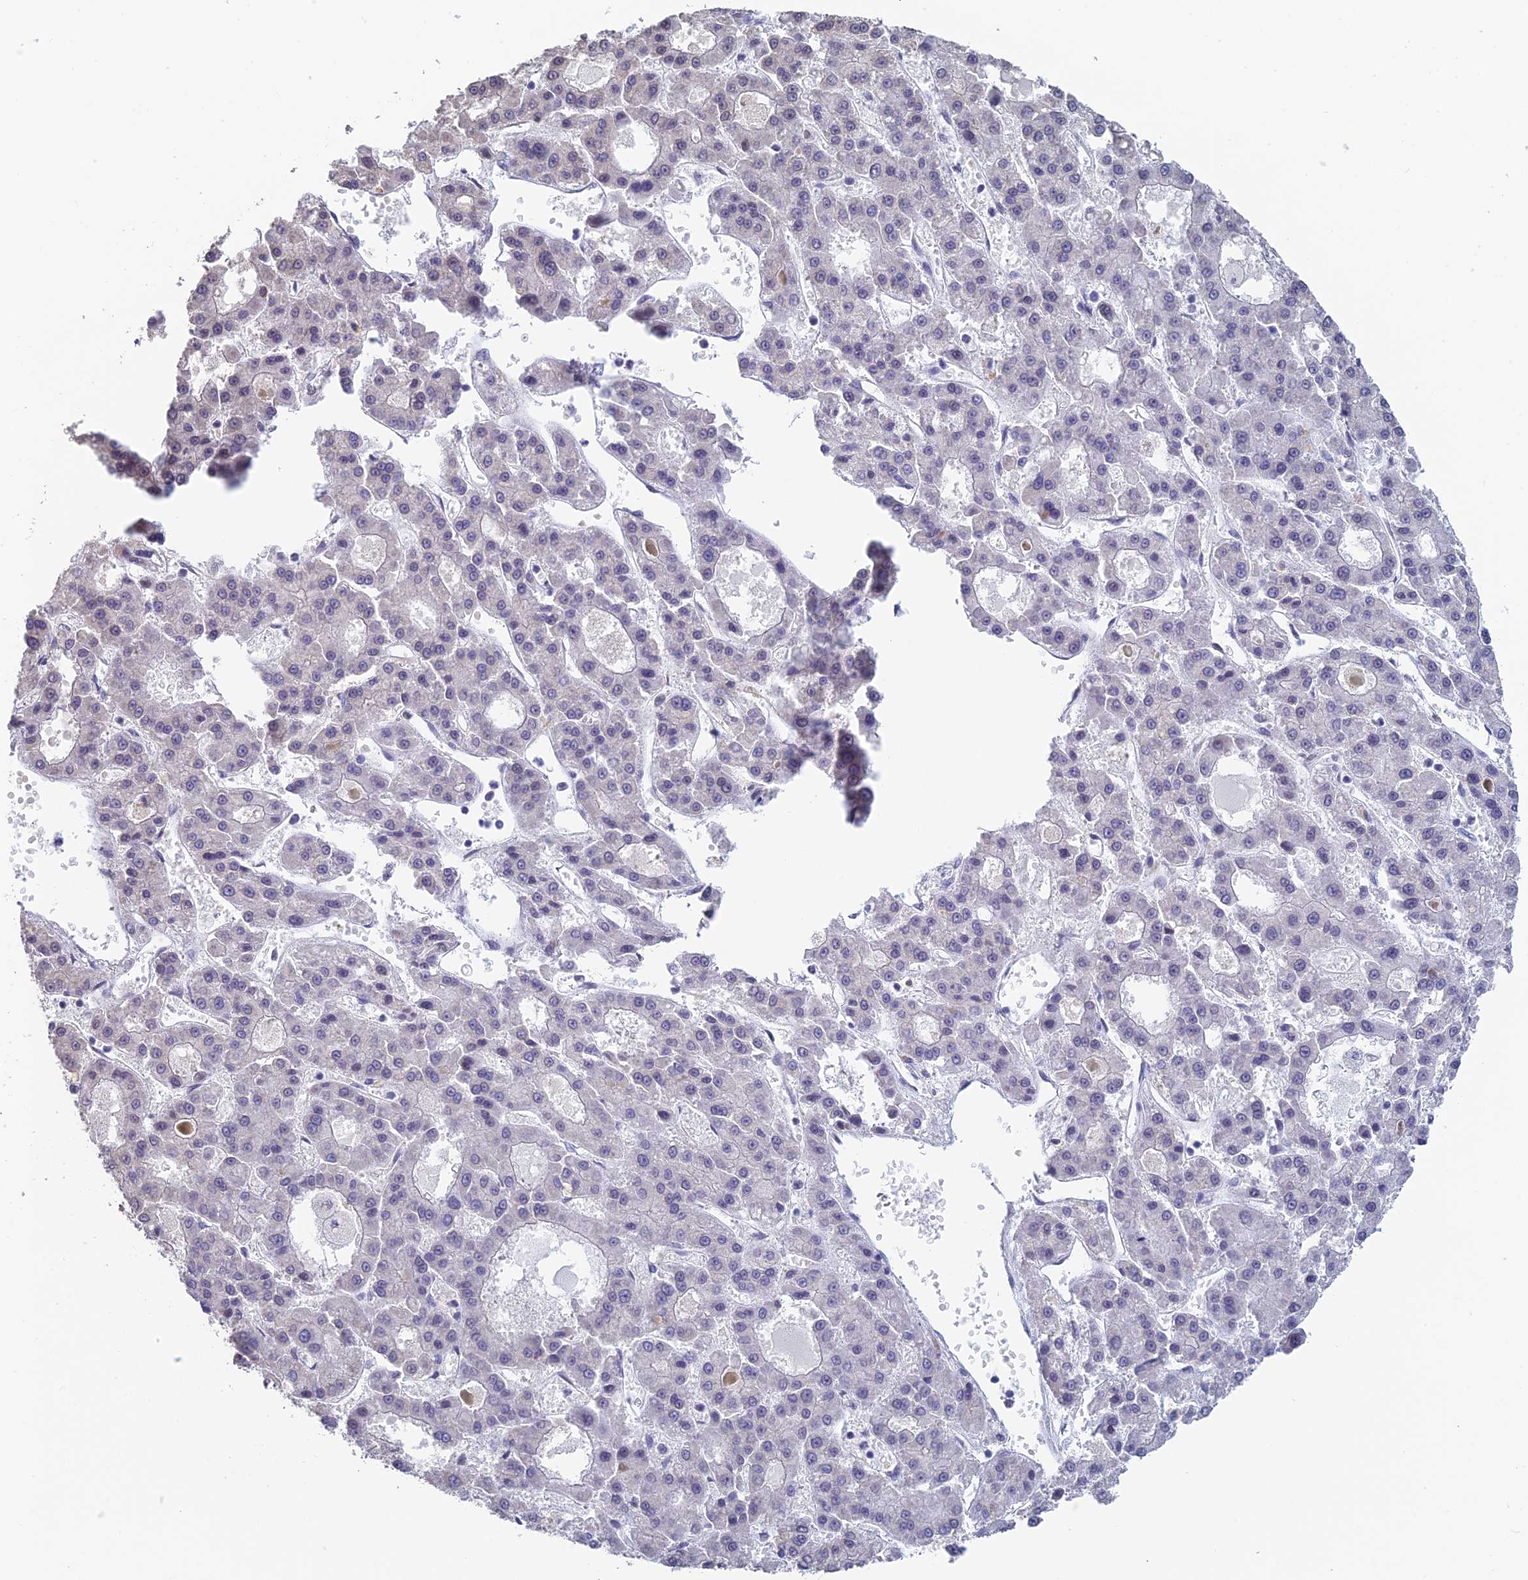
{"staining": {"intensity": "moderate", "quantity": "<25%", "location": "cytoplasmic/membranous"}, "tissue": "liver cancer", "cell_type": "Tumor cells", "image_type": "cancer", "snomed": [{"axis": "morphology", "description": "Carcinoma, Hepatocellular, NOS"}, {"axis": "topography", "description": "Liver"}], "caption": "This micrograph reveals immunohistochemistry staining of hepatocellular carcinoma (liver), with low moderate cytoplasmic/membranous staining in about <25% of tumor cells.", "gene": "REXO5", "patient": {"sex": "male", "age": 70}}